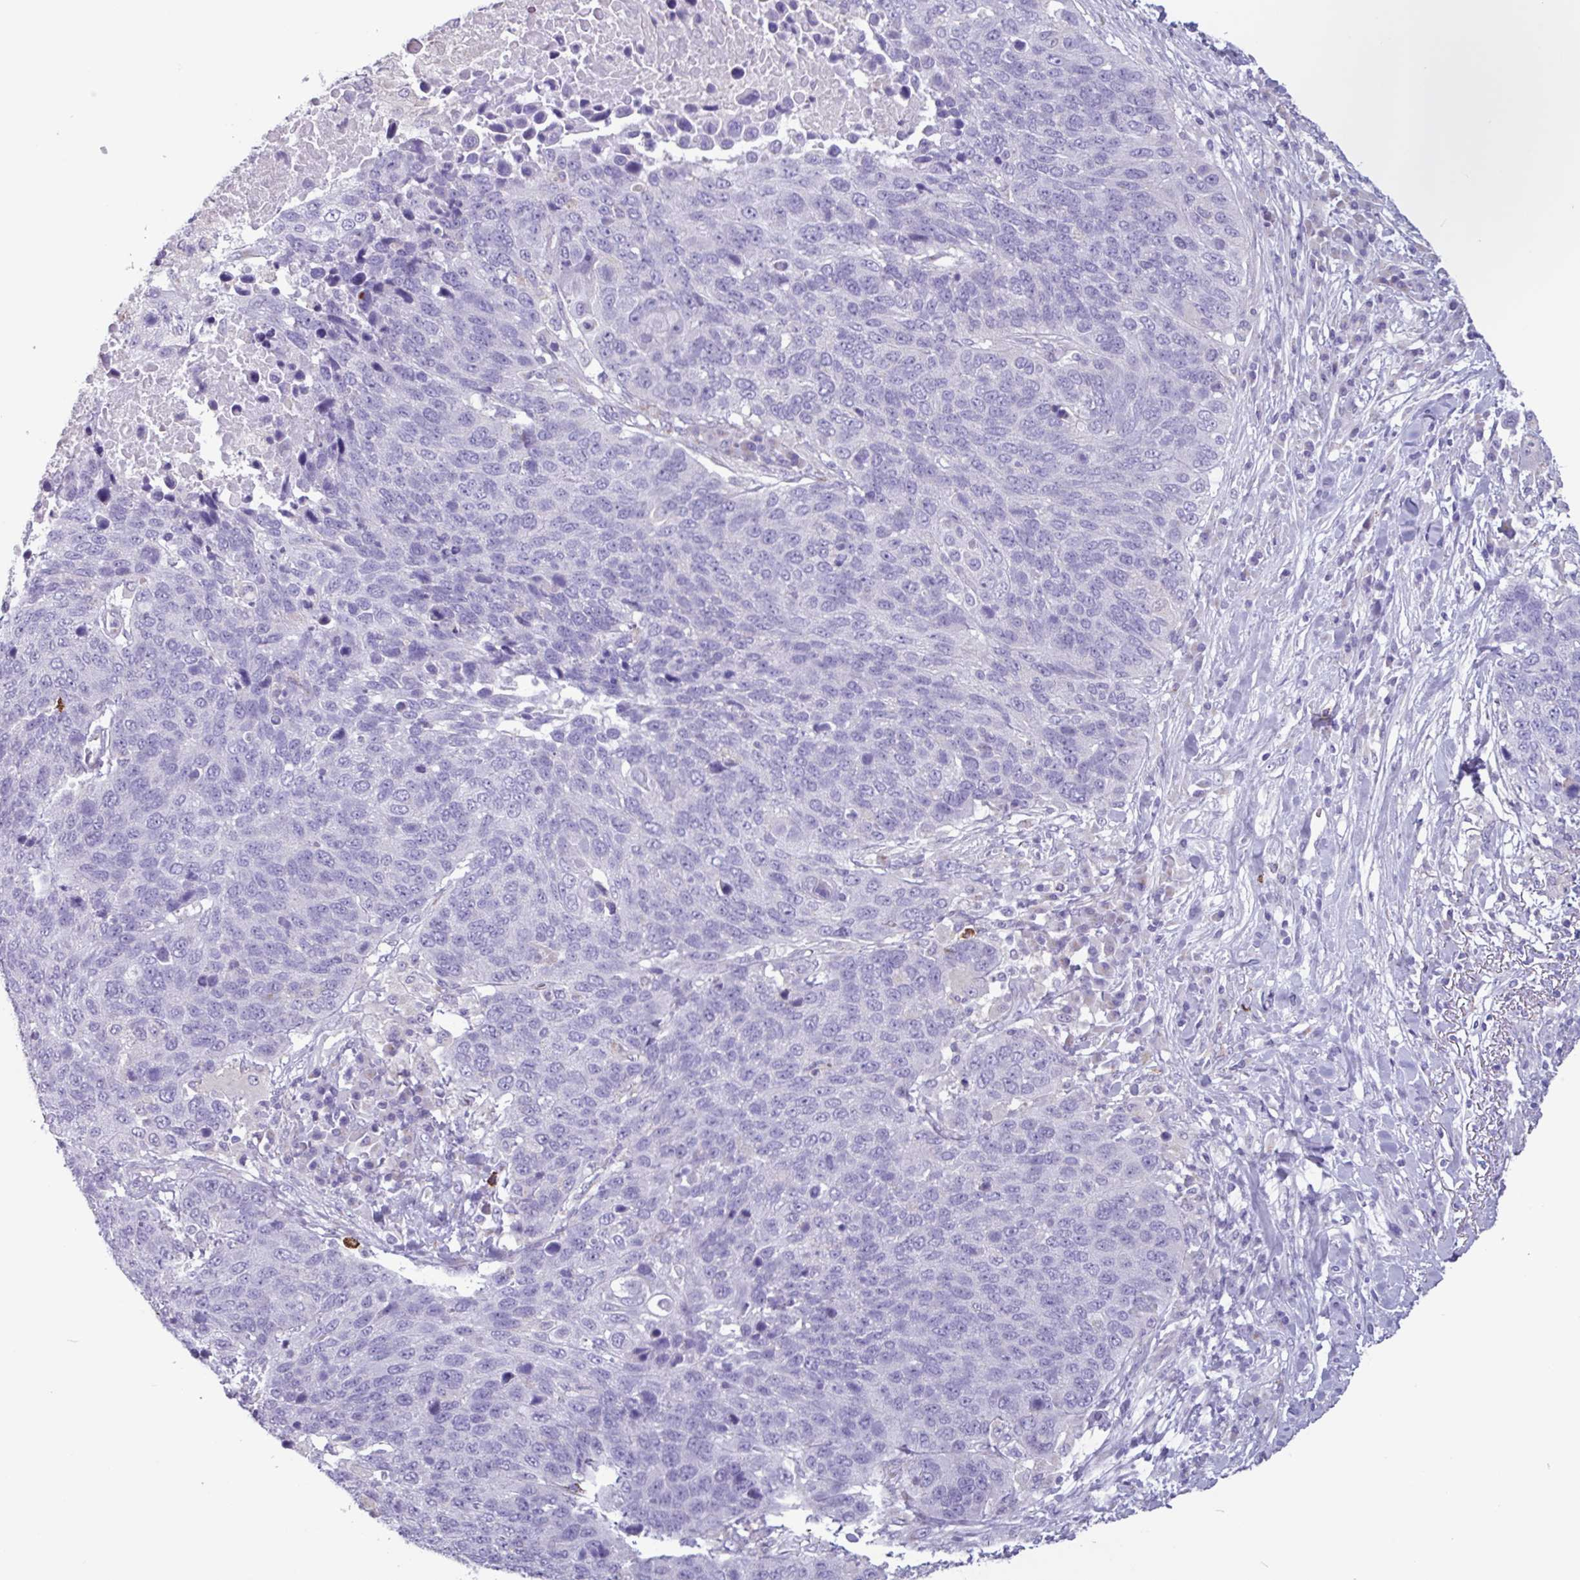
{"staining": {"intensity": "negative", "quantity": "none", "location": "none"}, "tissue": "lung cancer", "cell_type": "Tumor cells", "image_type": "cancer", "snomed": [{"axis": "morphology", "description": "Normal tissue, NOS"}, {"axis": "morphology", "description": "Squamous cell carcinoma, NOS"}, {"axis": "topography", "description": "Lymph node"}, {"axis": "topography", "description": "Lung"}], "caption": "This is a photomicrograph of immunohistochemistry staining of squamous cell carcinoma (lung), which shows no positivity in tumor cells.", "gene": "ADGRE1", "patient": {"sex": "male", "age": 66}}